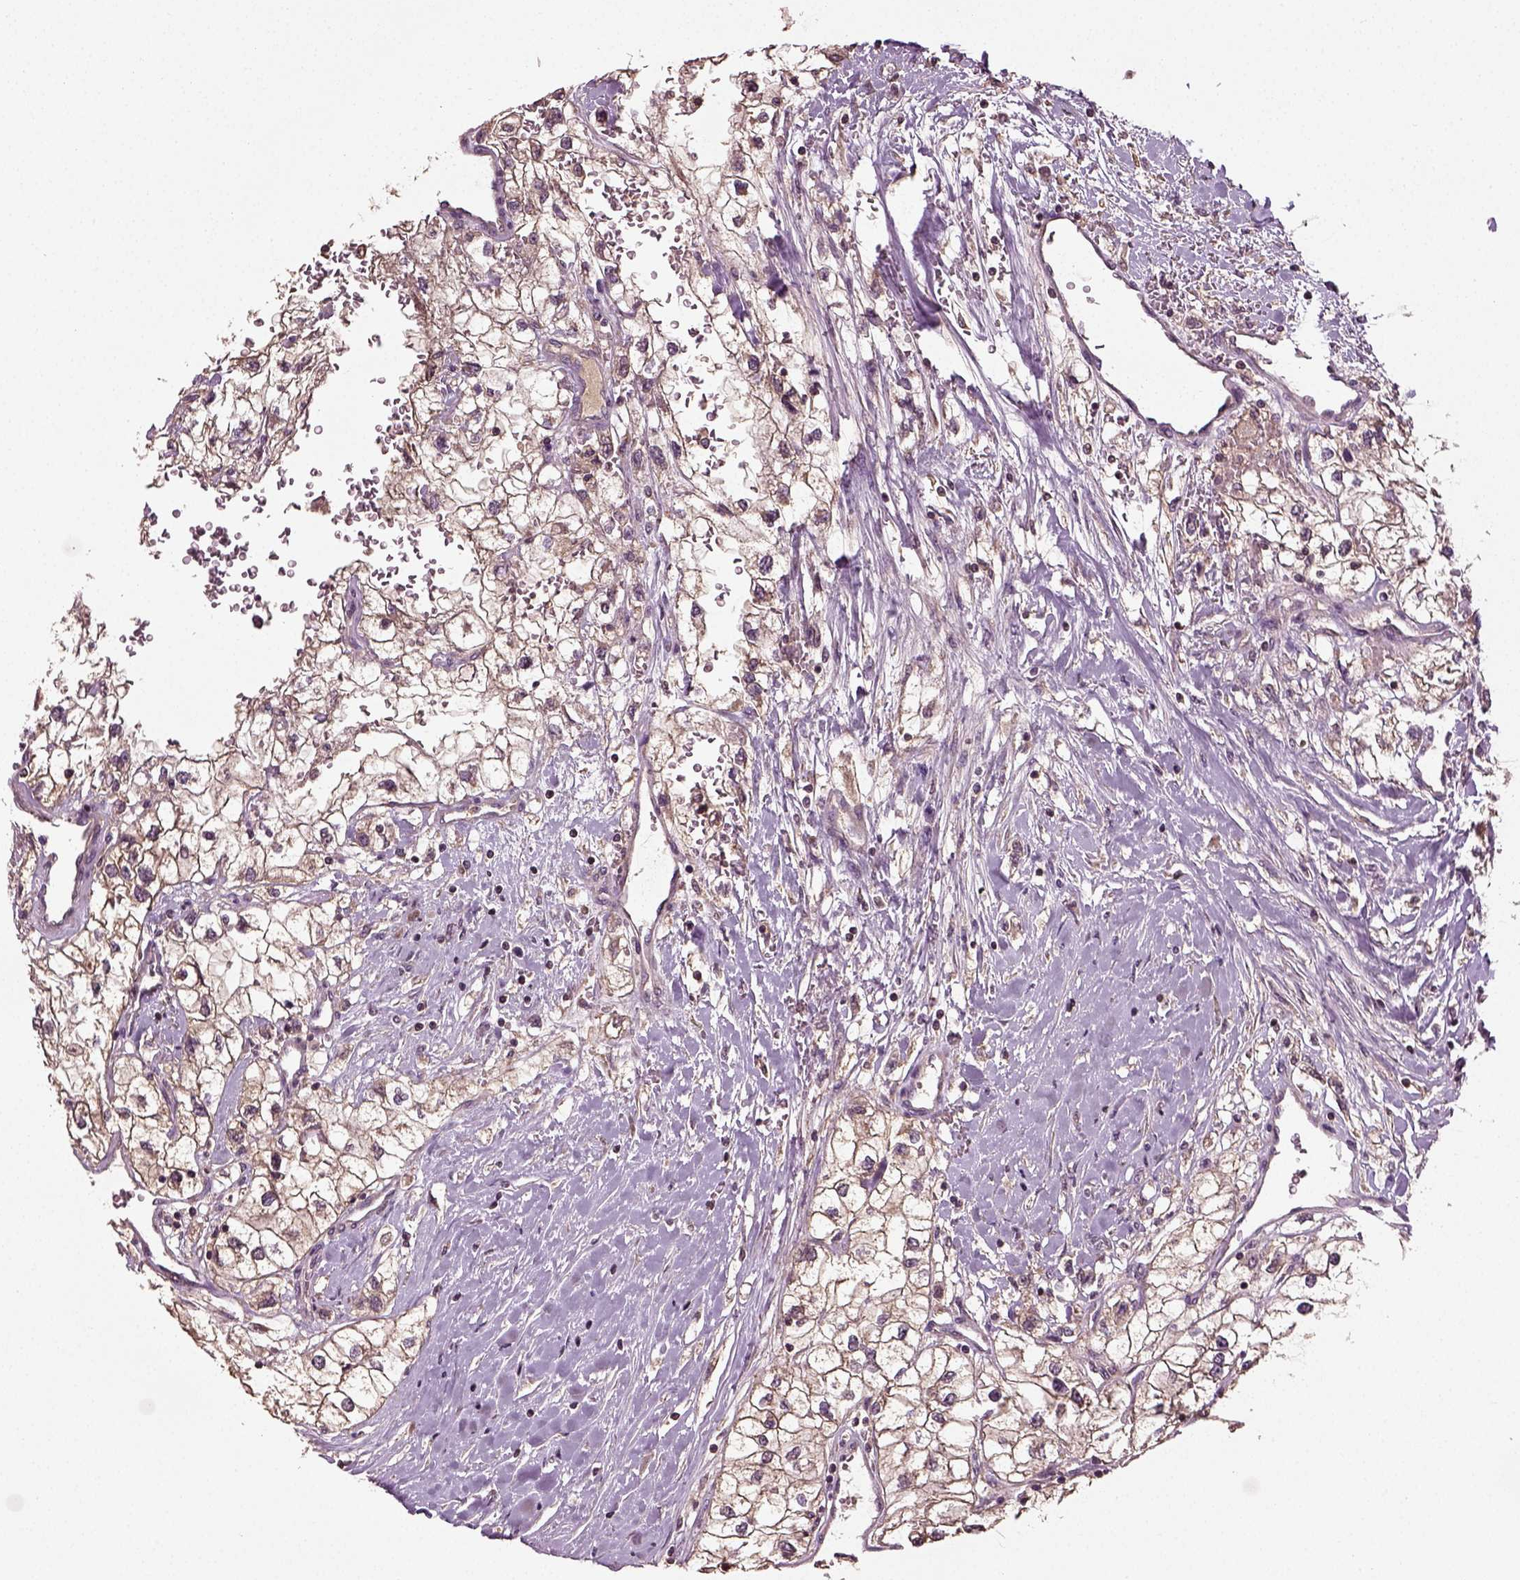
{"staining": {"intensity": "weak", "quantity": ">75%", "location": "cytoplasmic/membranous"}, "tissue": "renal cancer", "cell_type": "Tumor cells", "image_type": "cancer", "snomed": [{"axis": "morphology", "description": "Adenocarcinoma, NOS"}, {"axis": "topography", "description": "Kidney"}], "caption": "A brown stain highlights weak cytoplasmic/membranous staining of a protein in renal adenocarcinoma tumor cells. (IHC, brightfield microscopy, high magnification).", "gene": "ERV3-1", "patient": {"sex": "male", "age": 59}}